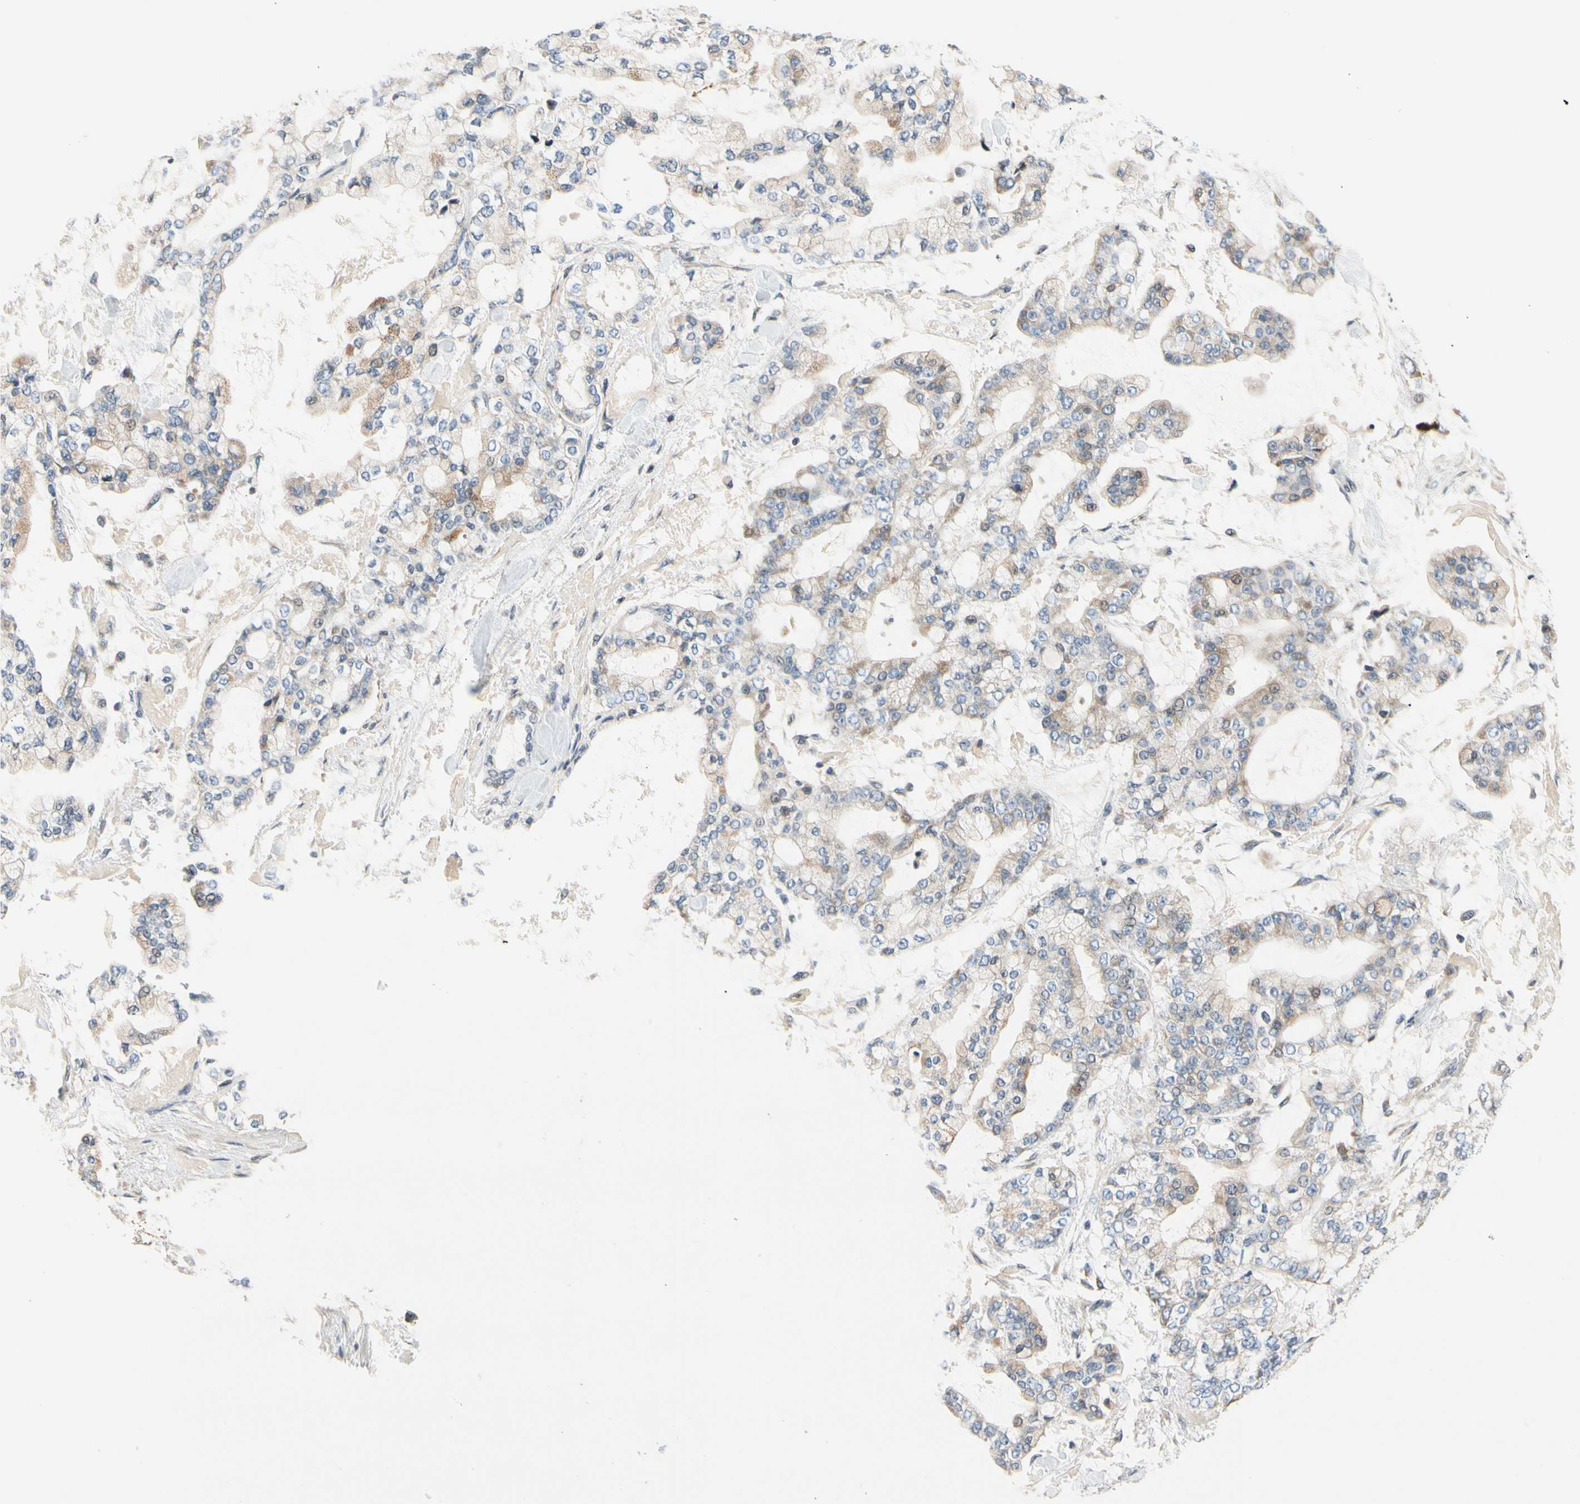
{"staining": {"intensity": "weak", "quantity": ">75%", "location": "cytoplasmic/membranous"}, "tissue": "stomach cancer", "cell_type": "Tumor cells", "image_type": "cancer", "snomed": [{"axis": "morphology", "description": "Normal tissue, NOS"}, {"axis": "morphology", "description": "Adenocarcinoma, NOS"}, {"axis": "topography", "description": "Stomach, upper"}, {"axis": "topography", "description": "Stomach"}], "caption": "Adenocarcinoma (stomach) tissue demonstrates weak cytoplasmic/membranous staining in approximately >75% of tumor cells (DAB = brown stain, brightfield microscopy at high magnification).", "gene": "SOX30", "patient": {"sex": "male", "age": 76}}